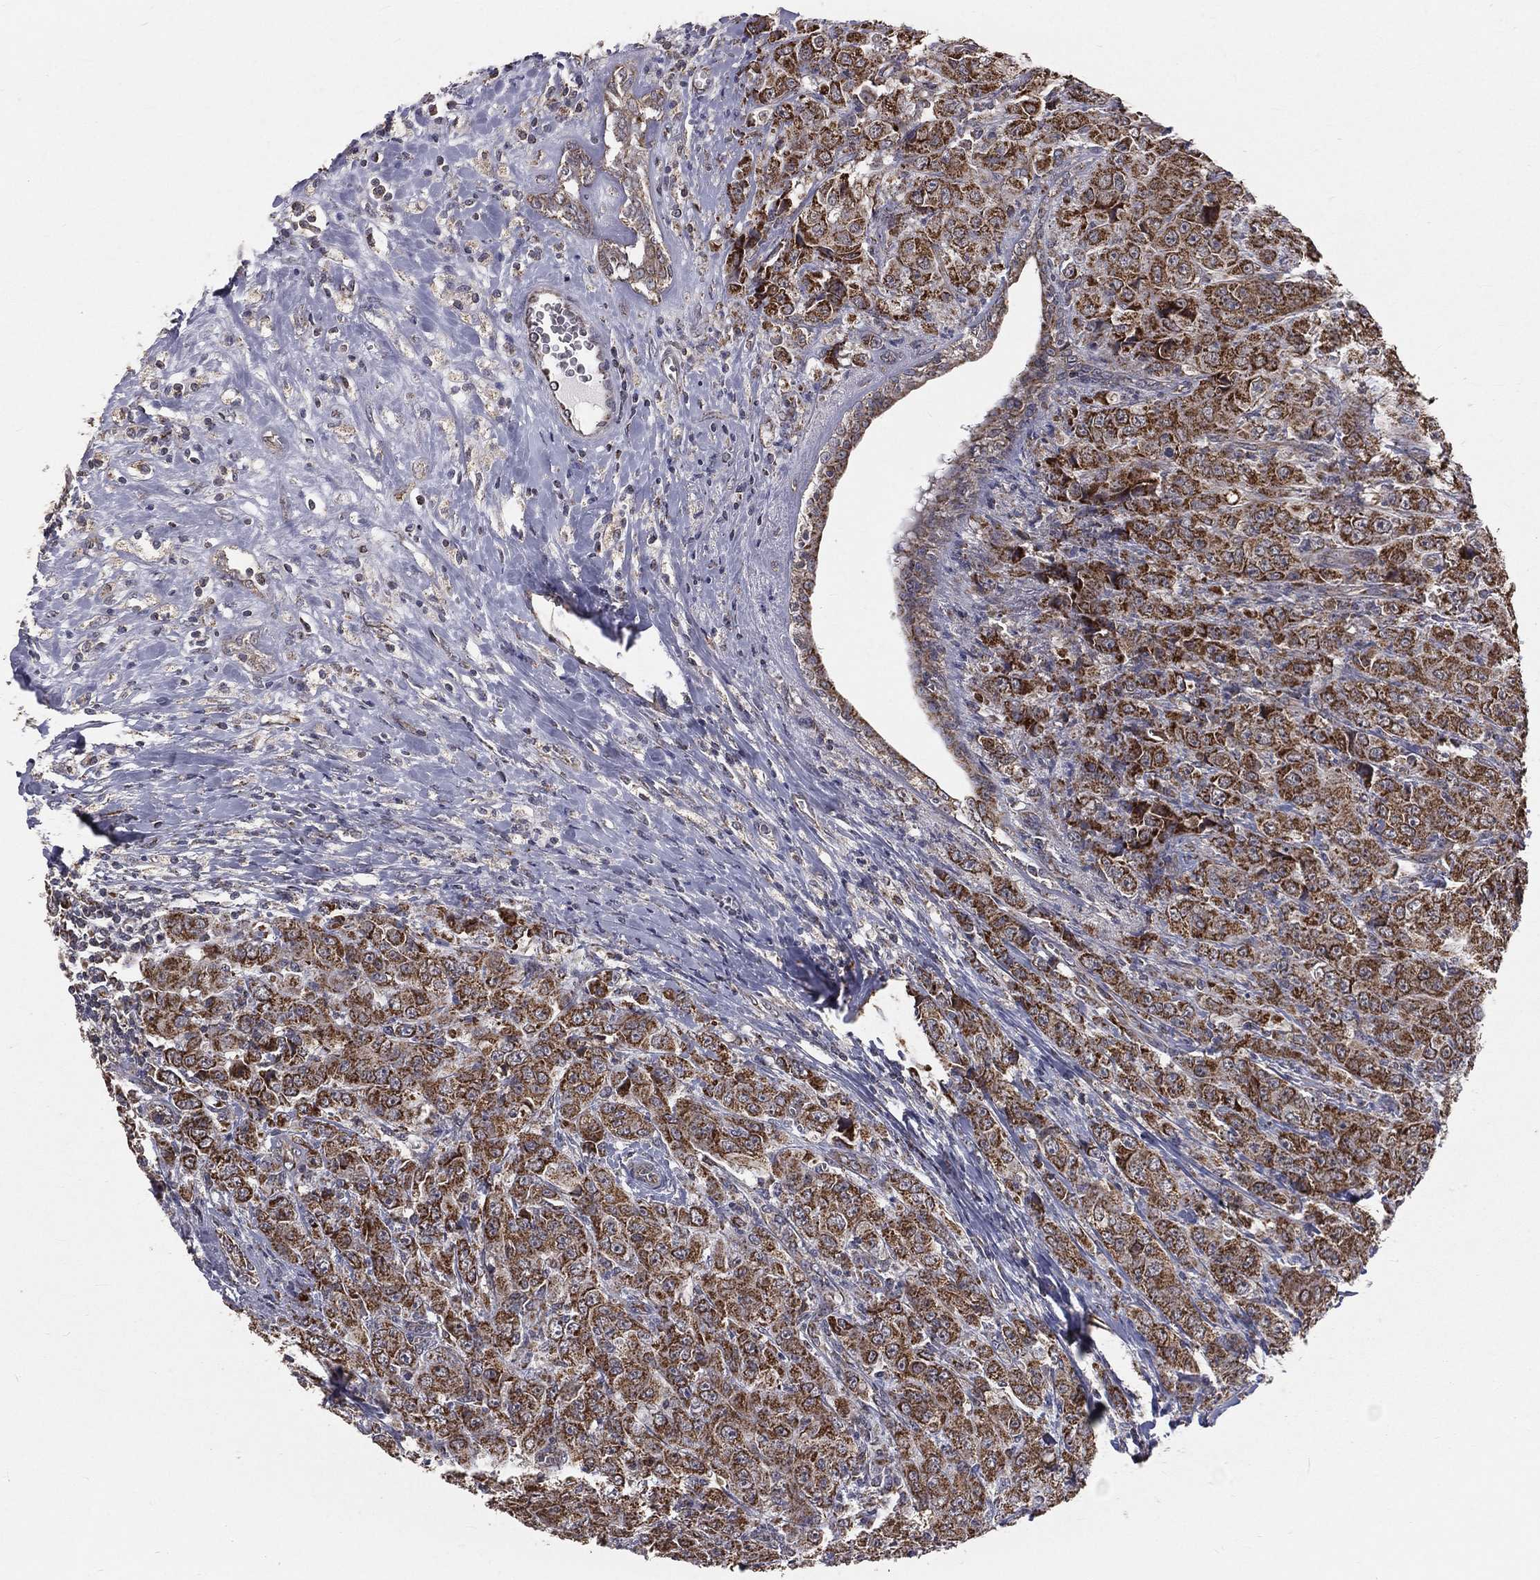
{"staining": {"intensity": "strong", "quantity": ">75%", "location": "cytoplasmic/membranous"}, "tissue": "breast cancer", "cell_type": "Tumor cells", "image_type": "cancer", "snomed": [{"axis": "morphology", "description": "Duct carcinoma"}, {"axis": "topography", "description": "Breast"}], "caption": "The micrograph shows staining of breast intraductal carcinoma, revealing strong cytoplasmic/membranous protein expression (brown color) within tumor cells.", "gene": "MRPL46", "patient": {"sex": "female", "age": 43}}